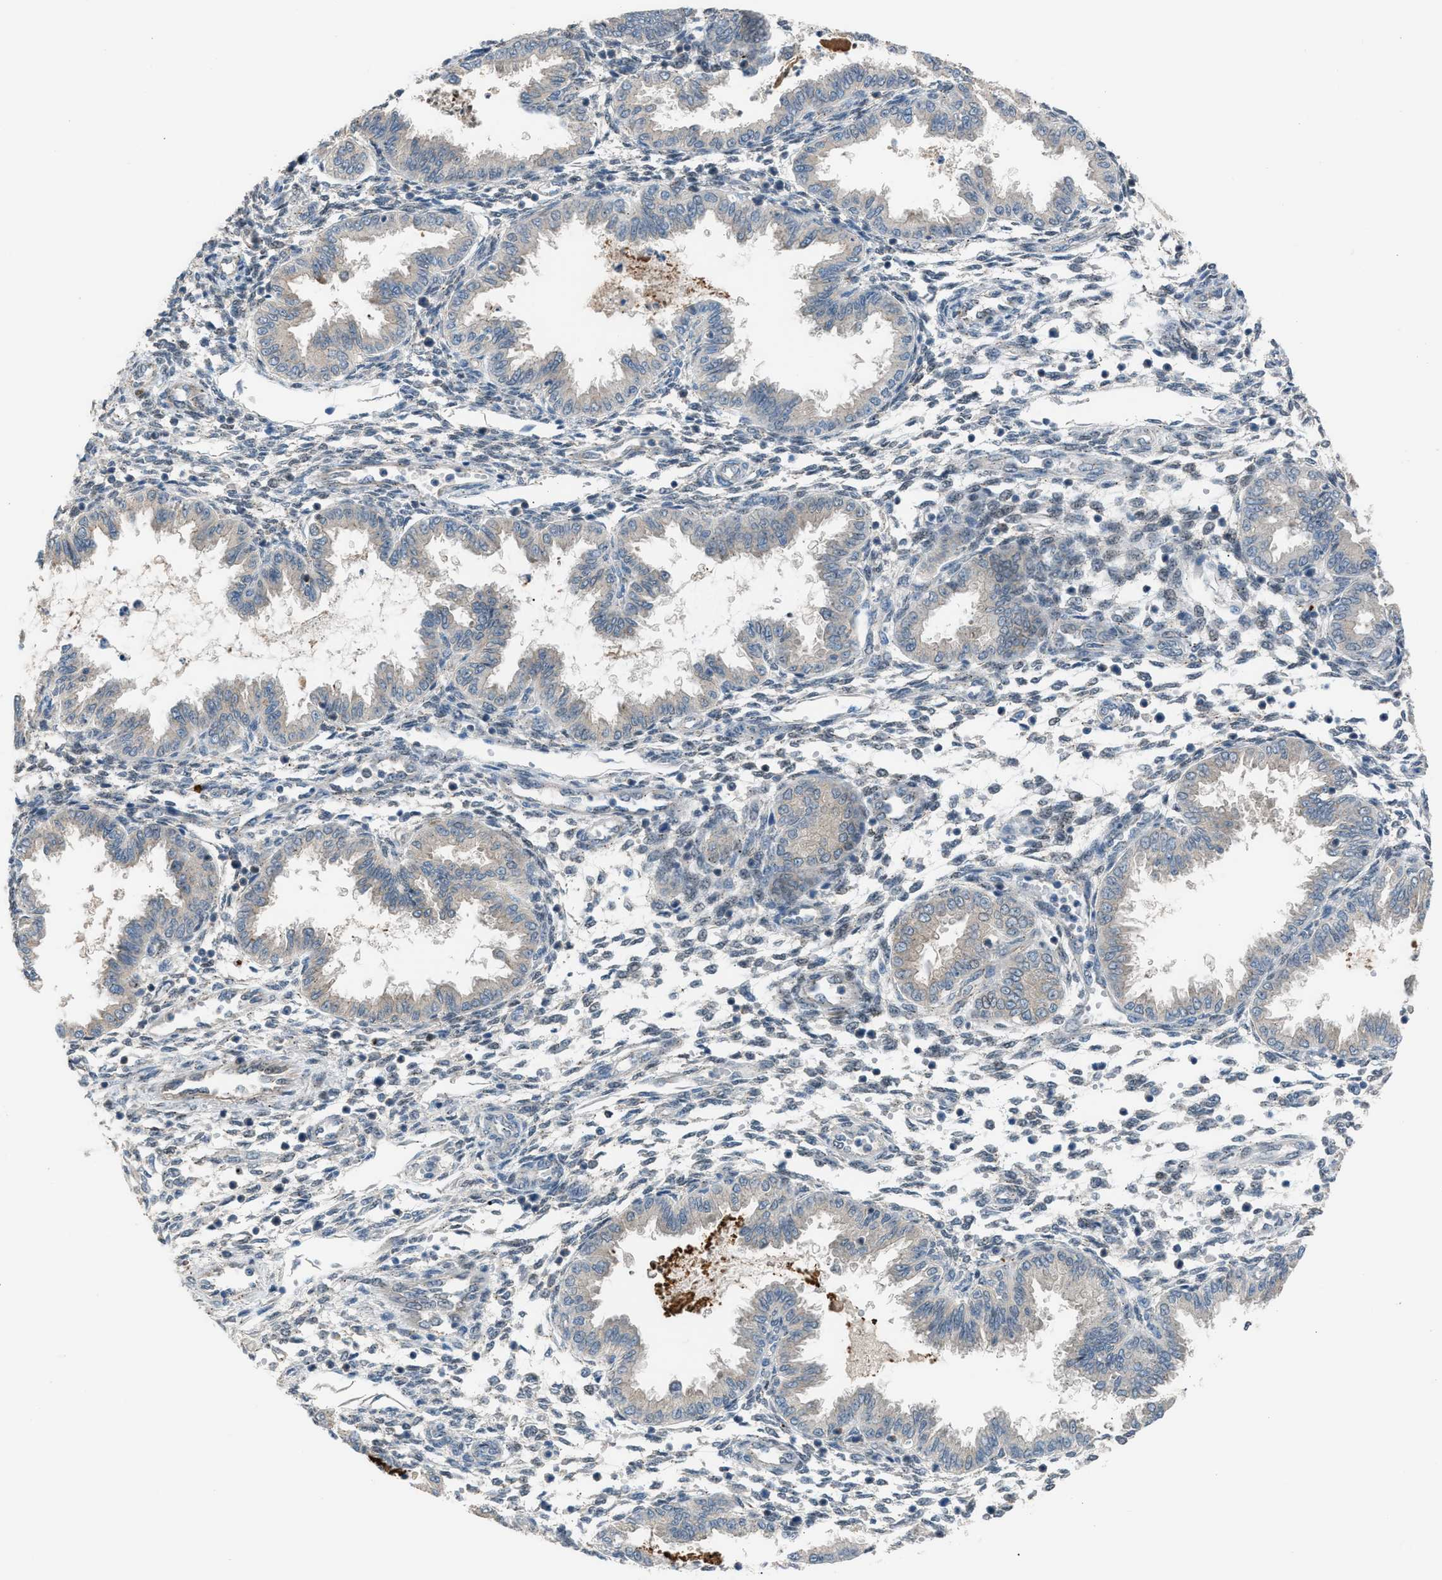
{"staining": {"intensity": "weak", "quantity": "<25%", "location": "cytoplasmic/membranous"}, "tissue": "endometrium", "cell_type": "Cells in endometrial stroma", "image_type": "normal", "snomed": [{"axis": "morphology", "description": "Normal tissue, NOS"}, {"axis": "topography", "description": "Endometrium"}], "caption": "This is an immunohistochemistry histopathology image of unremarkable endometrium. There is no expression in cells in endometrial stroma.", "gene": "CRTC1", "patient": {"sex": "female", "age": 33}}